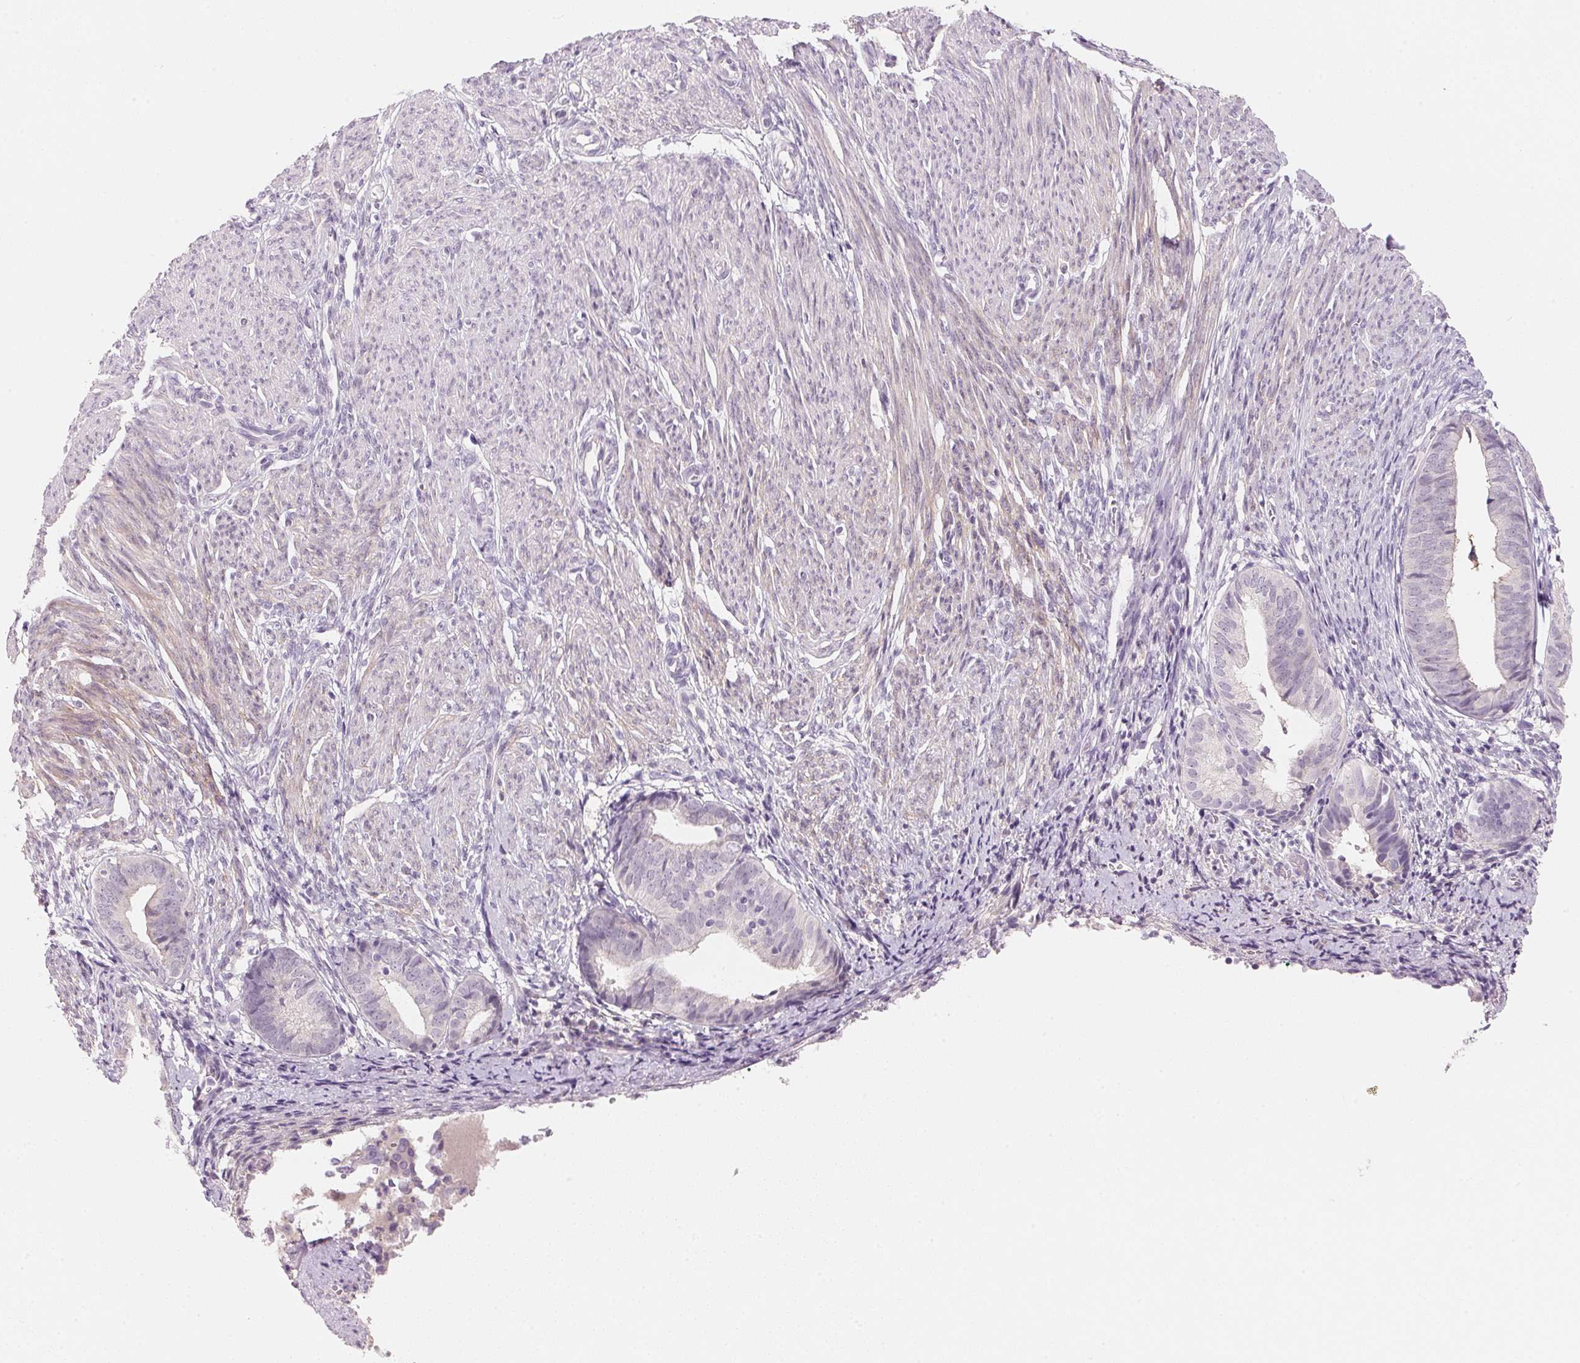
{"staining": {"intensity": "negative", "quantity": "none", "location": "none"}, "tissue": "endometrium", "cell_type": "Cells in endometrial stroma", "image_type": "normal", "snomed": [{"axis": "morphology", "description": "Normal tissue, NOS"}, {"axis": "topography", "description": "Endometrium"}], "caption": "This is an immunohistochemistry (IHC) histopathology image of benign endometrium. There is no positivity in cells in endometrial stroma.", "gene": "MCOLN3", "patient": {"sex": "female", "age": 50}}